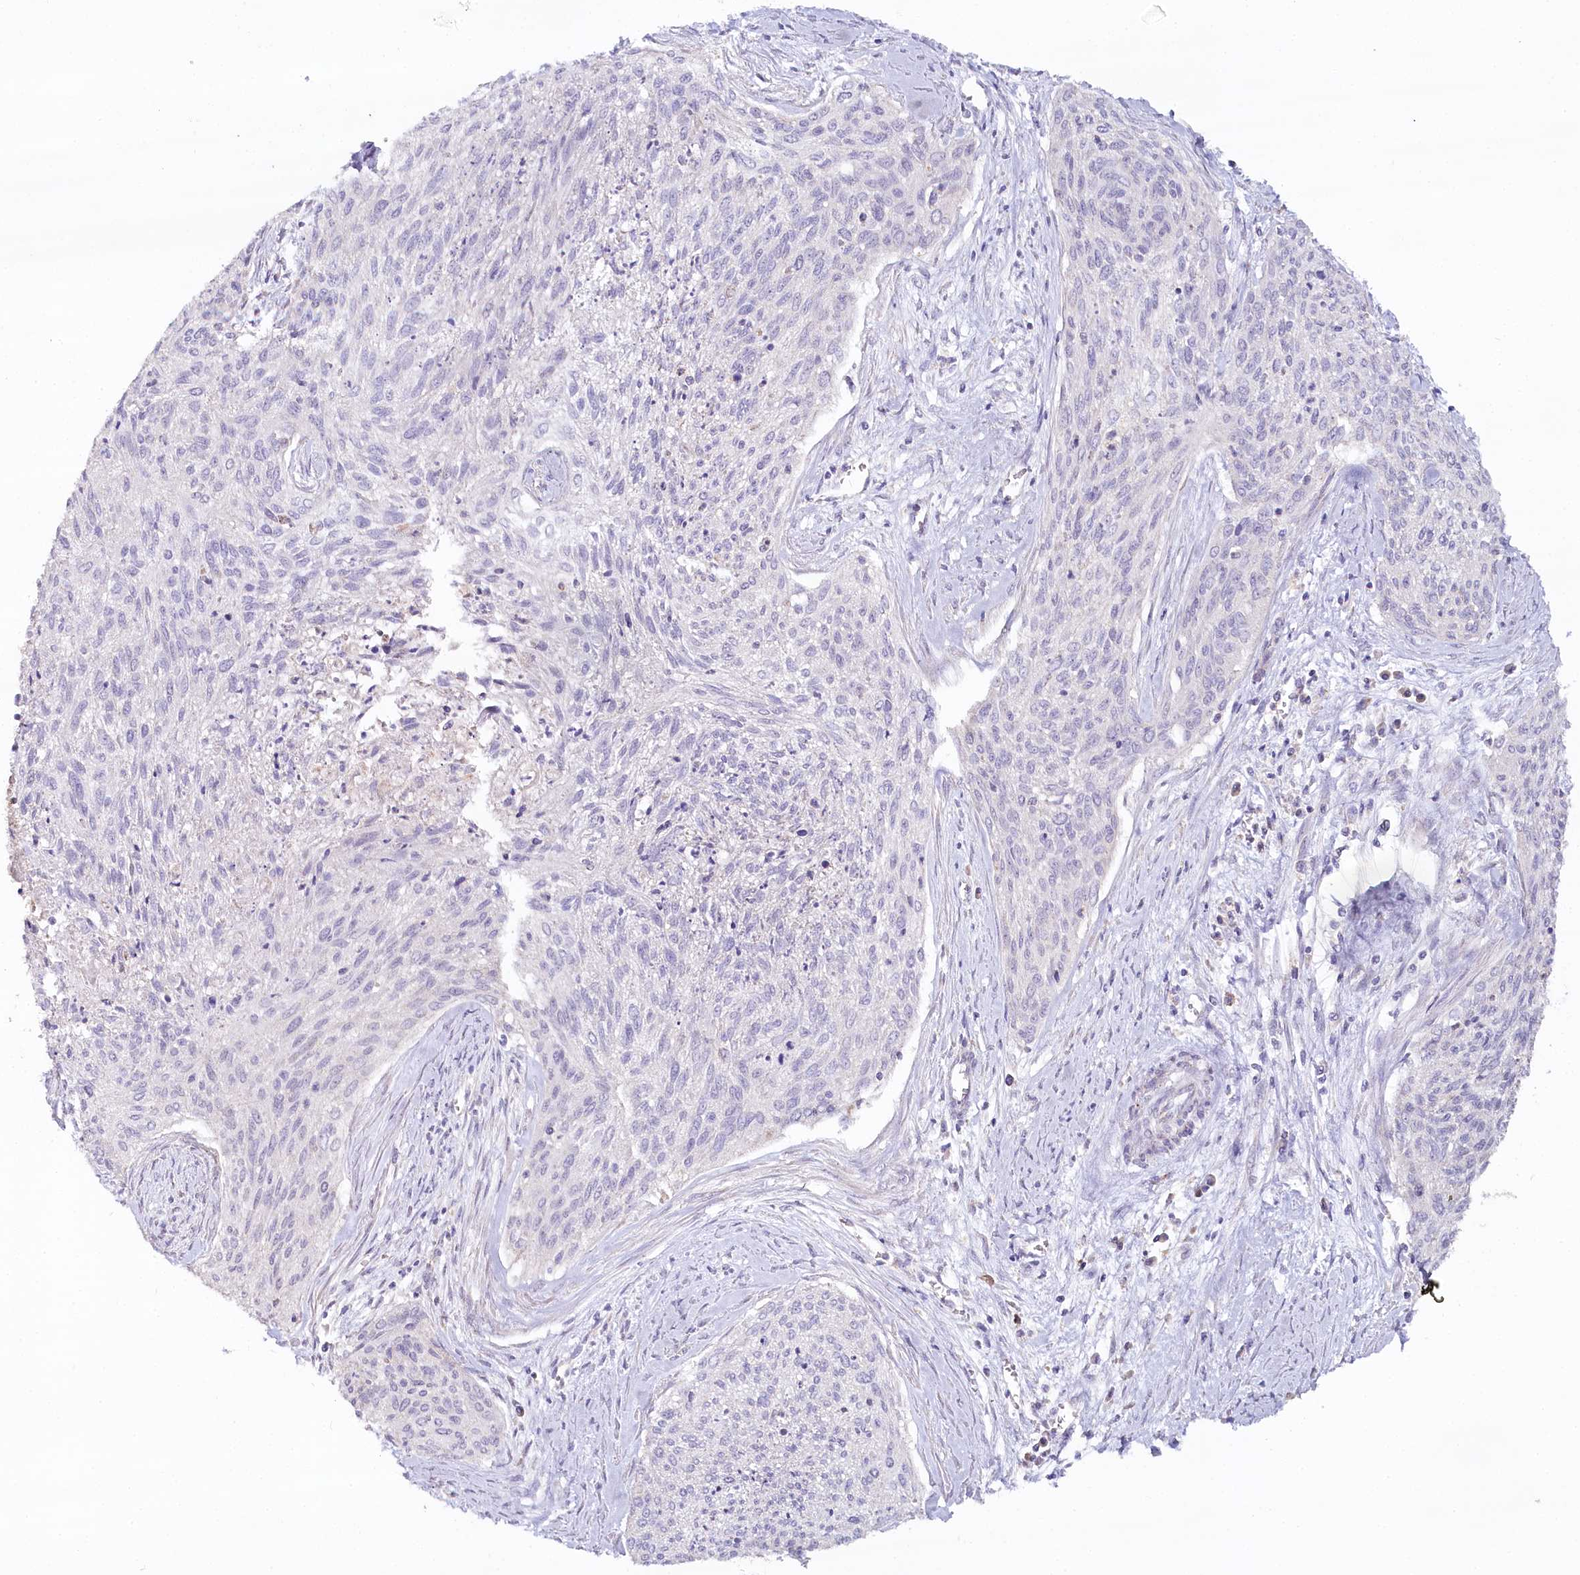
{"staining": {"intensity": "negative", "quantity": "none", "location": "none"}, "tissue": "cervical cancer", "cell_type": "Tumor cells", "image_type": "cancer", "snomed": [{"axis": "morphology", "description": "Squamous cell carcinoma, NOS"}, {"axis": "topography", "description": "Cervix"}], "caption": "Immunohistochemistry (IHC) micrograph of human squamous cell carcinoma (cervical) stained for a protein (brown), which reveals no expression in tumor cells.", "gene": "MMP25", "patient": {"sex": "female", "age": 55}}